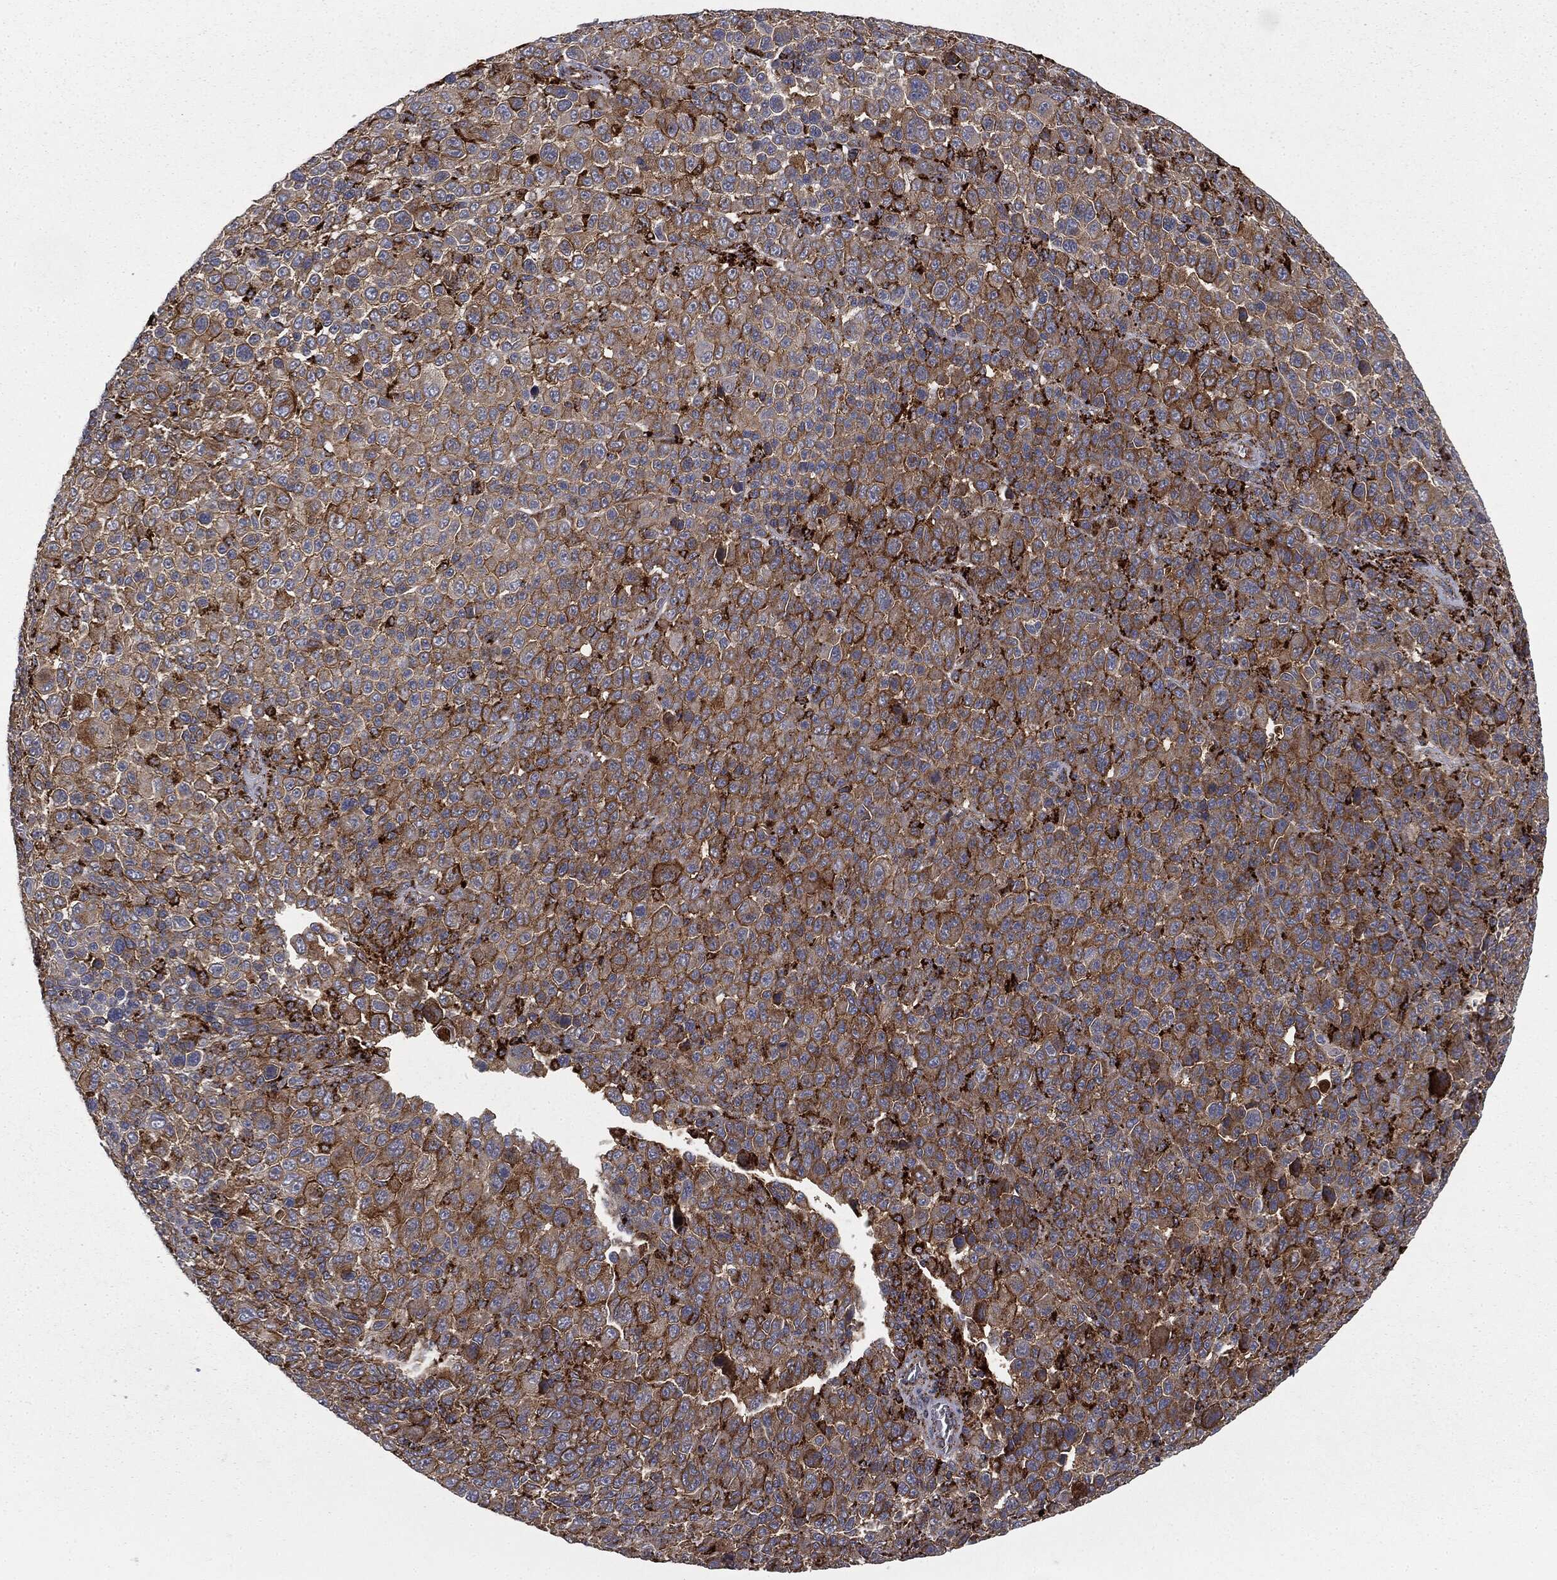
{"staining": {"intensity": "moderate", "quantity": "25%-75%", "location": "cytoplasmic/membranous"}, "tissue": "melanoma", "cell_type": "Tumor cells", "image_type": "cancer", "snomed": [{"axis": "morphology", "description": "Malignant melanoma, NOS"}, {"axis": "topography", "description": "Skin"}], "caption": "Immunohistochemistry (IHC) of human melanoma shows medium levels of moderate cytoplasmic/membranous staining in about 25%-75% of tumor cells.", "gene": "CTSA", "patient": {"sex": "female", "age": 57}}